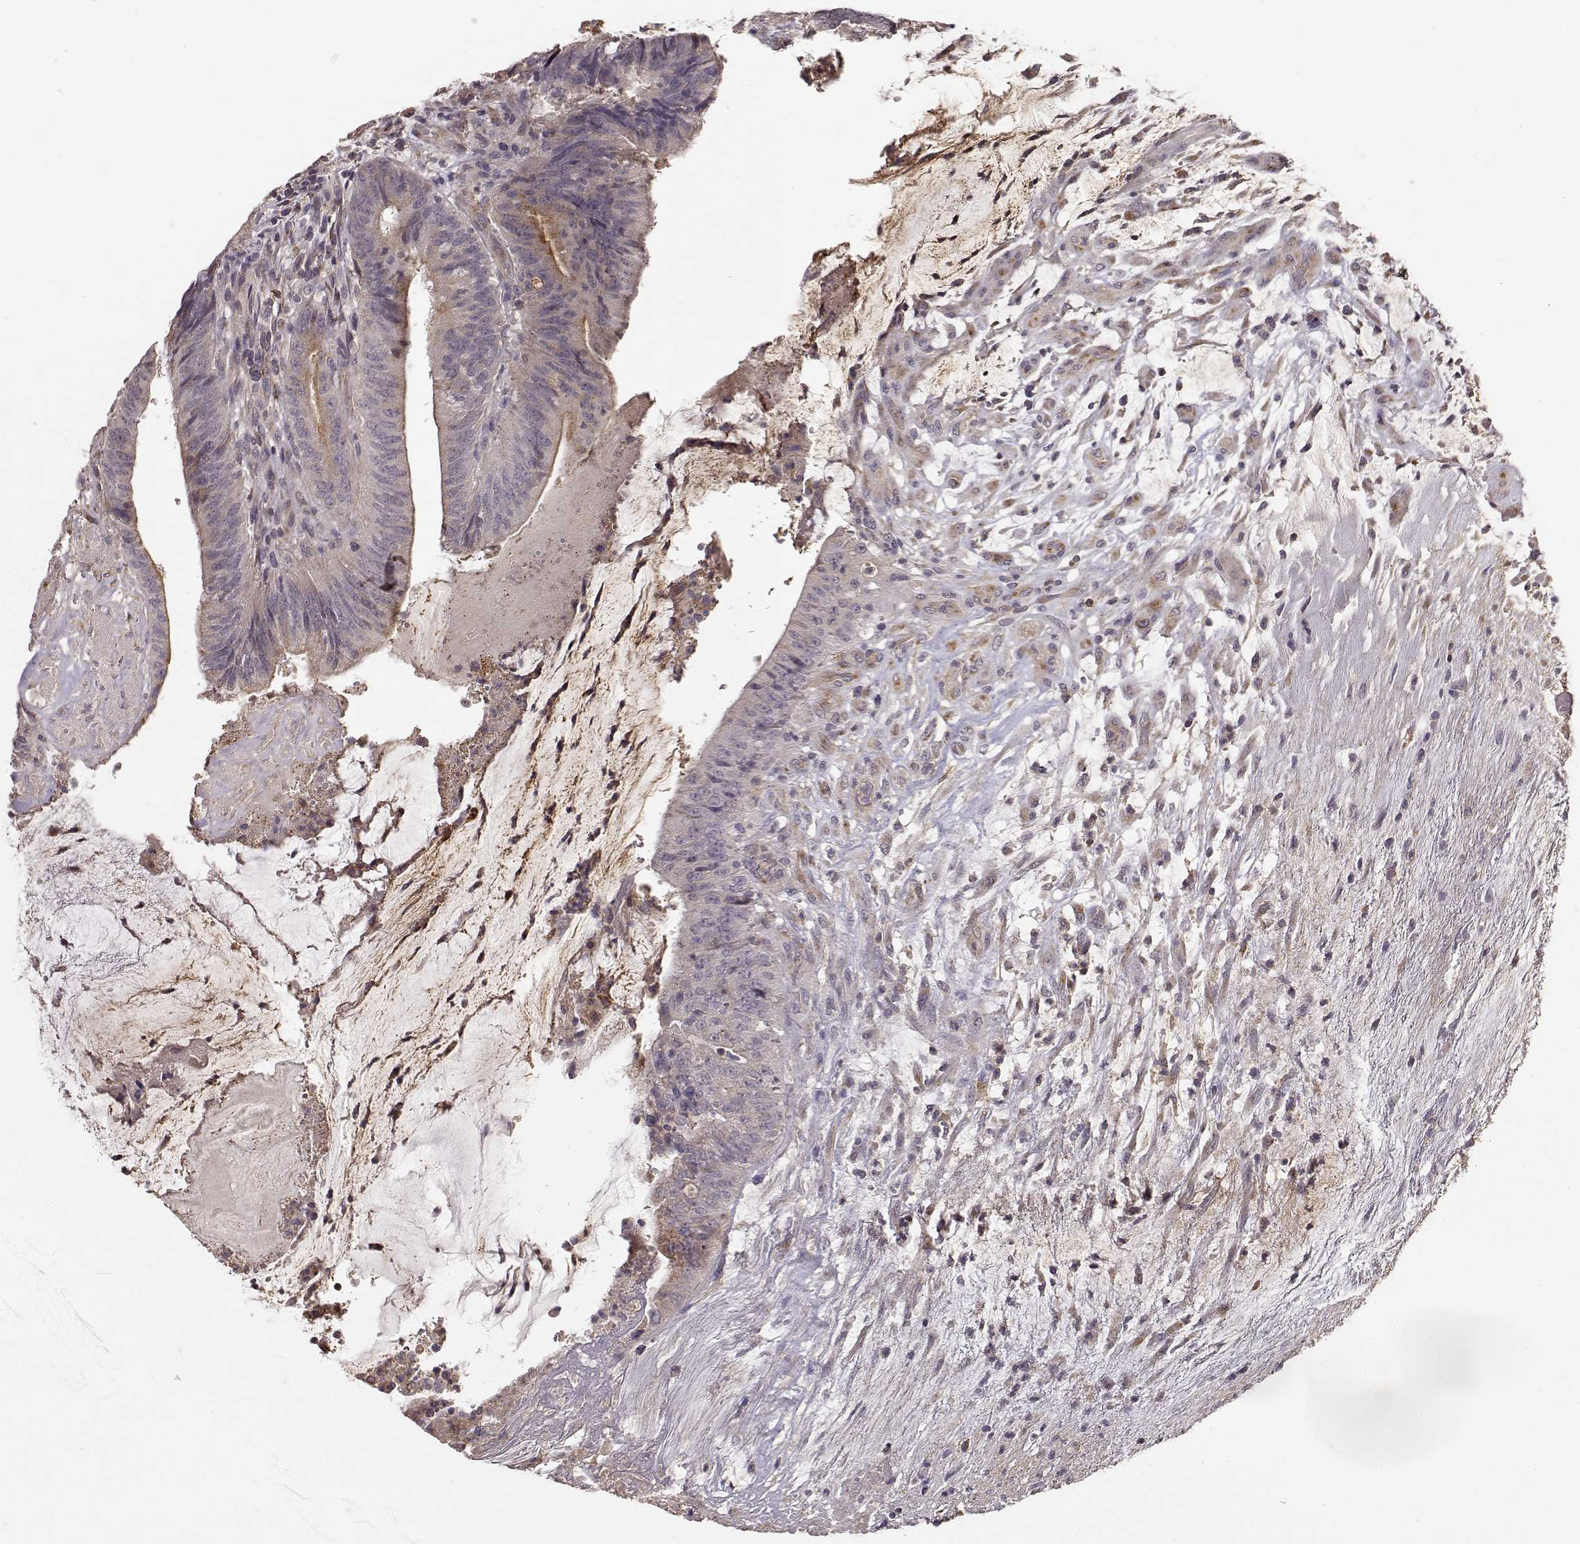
{"staining": {"intensity": "moderate", "quantity": "<25%", "location": "cytoplasmic/membranous"}, "tissue": "colorectal cancer", "cell_type": "Tumor cells", "image_type": "cancer", "snomed": [{"axis": "morphology", "description": "Adenocarcinoma, NOS"}, {"axis": "topography", "description": "Colon"}], "caption": "Approximately <25% of tumor cells in adenocarcinoma (colorectal) demonstrate moderate cytoplasmic/membranous protein positivity as visualized by brown immunohistochemical staining.", "gene": "IFITM1", "patient": {"sex": "female", "age": 43}}